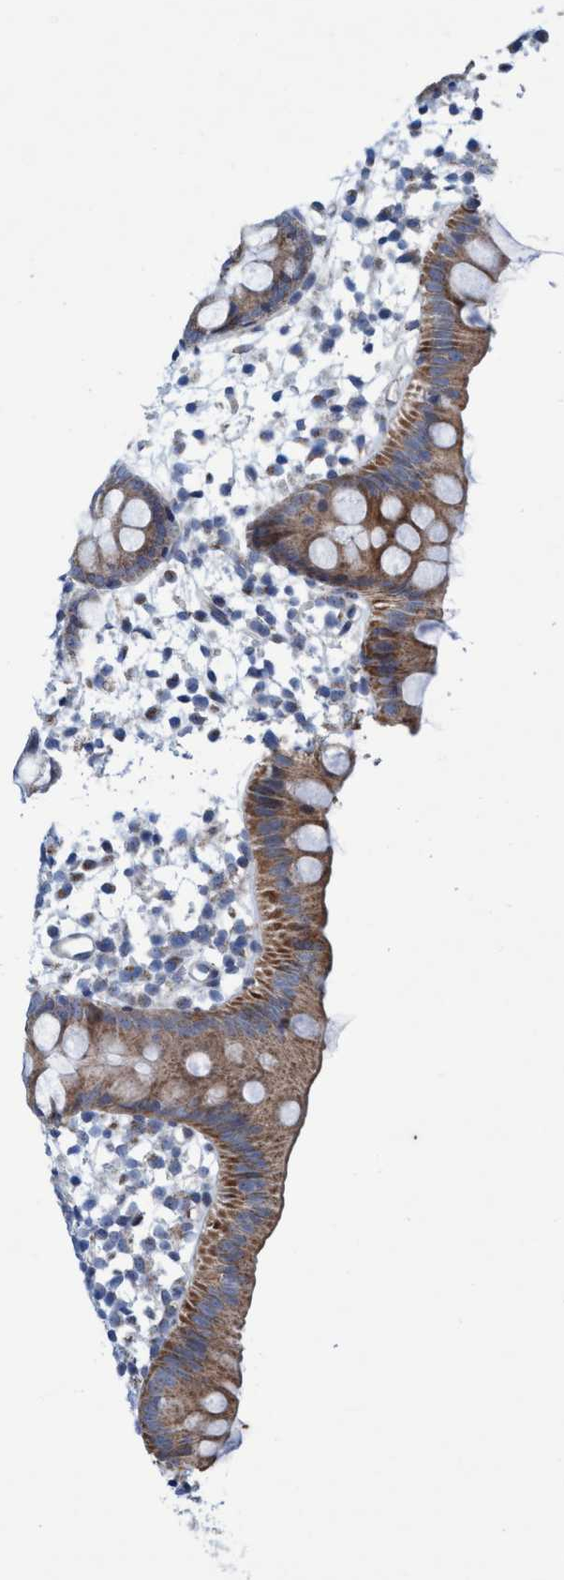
{"staining": {"intensity": "moderate", "quantity": ">75%", "location": "cytoplasmic/membranous"}, "tissue": "appendix", "cell_type": "Glandular cells", "image_type": "normal", "snomed": [{"axis": "morphology", "description": "Normal tissue, NOS"}, {"axis": "topography", "description": "Appendix"}], "caption": "The photomicrograph displays immunohistochemical staining of benign appendix. There is moderate cytoplasmic/membranous positivity is seen in about >75% of glandular cells.", "gene": "POLR1F", "patient": {"sex": "female", "age": 20}}